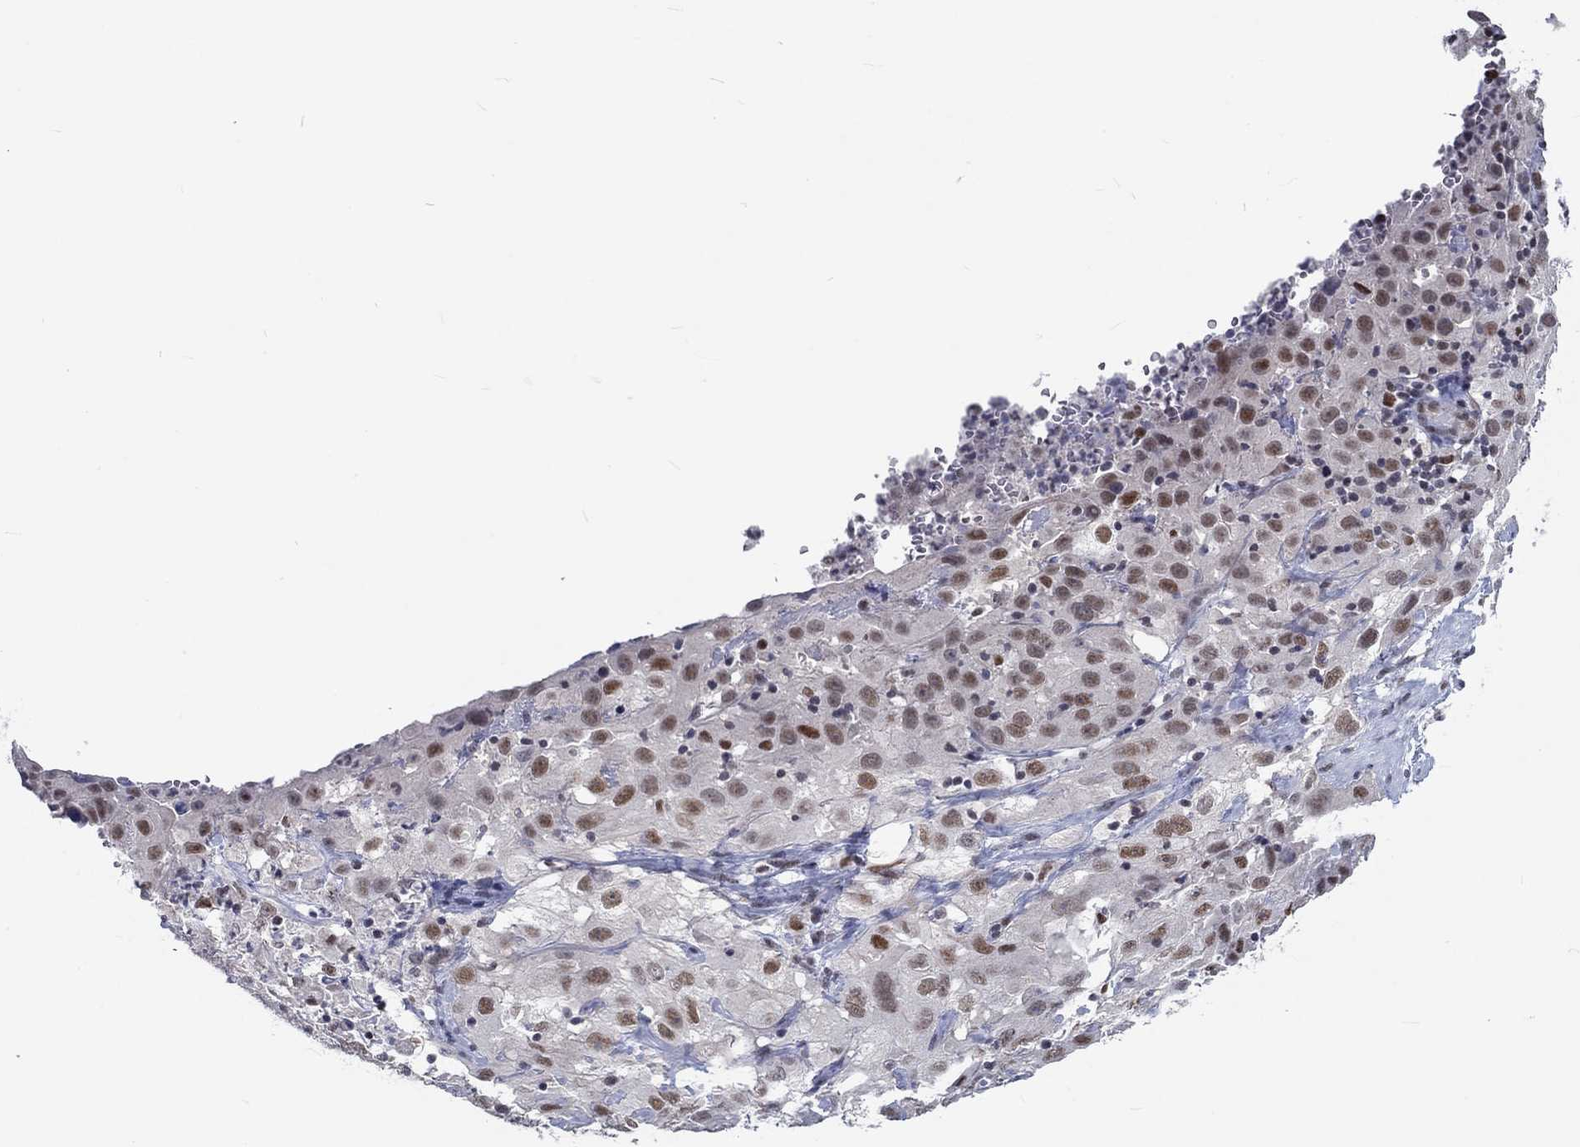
{"staining": {"intensity": "moderate", "quantity": "25%-75%", "location": "nuclear"}, "tissue": "cervical cancer", "cell_type": "Tumor cells", "image_type": "cancer", "snomed": [{"axis": "morphology", "description": "Squamous cell carcinoma, NOS"}, {"axis": "topography", "description": "Cervix"}], "caption": "Immunohistochemistry (IHC) staining of squamous cell carcinoma (cervical), which exhibits medium levels of moderate nuclear staining in approximately 25%-75% of tumor cells indicating moderate nuclear protein expression. The staining was performed using DAB (3,3'-diaminobenzidine) (brown) for protein detection and nuclei were counterstained in hematoxylin (blue).", "gene": "ZBED1", "patient": {"sex": "female", "age": 32}}